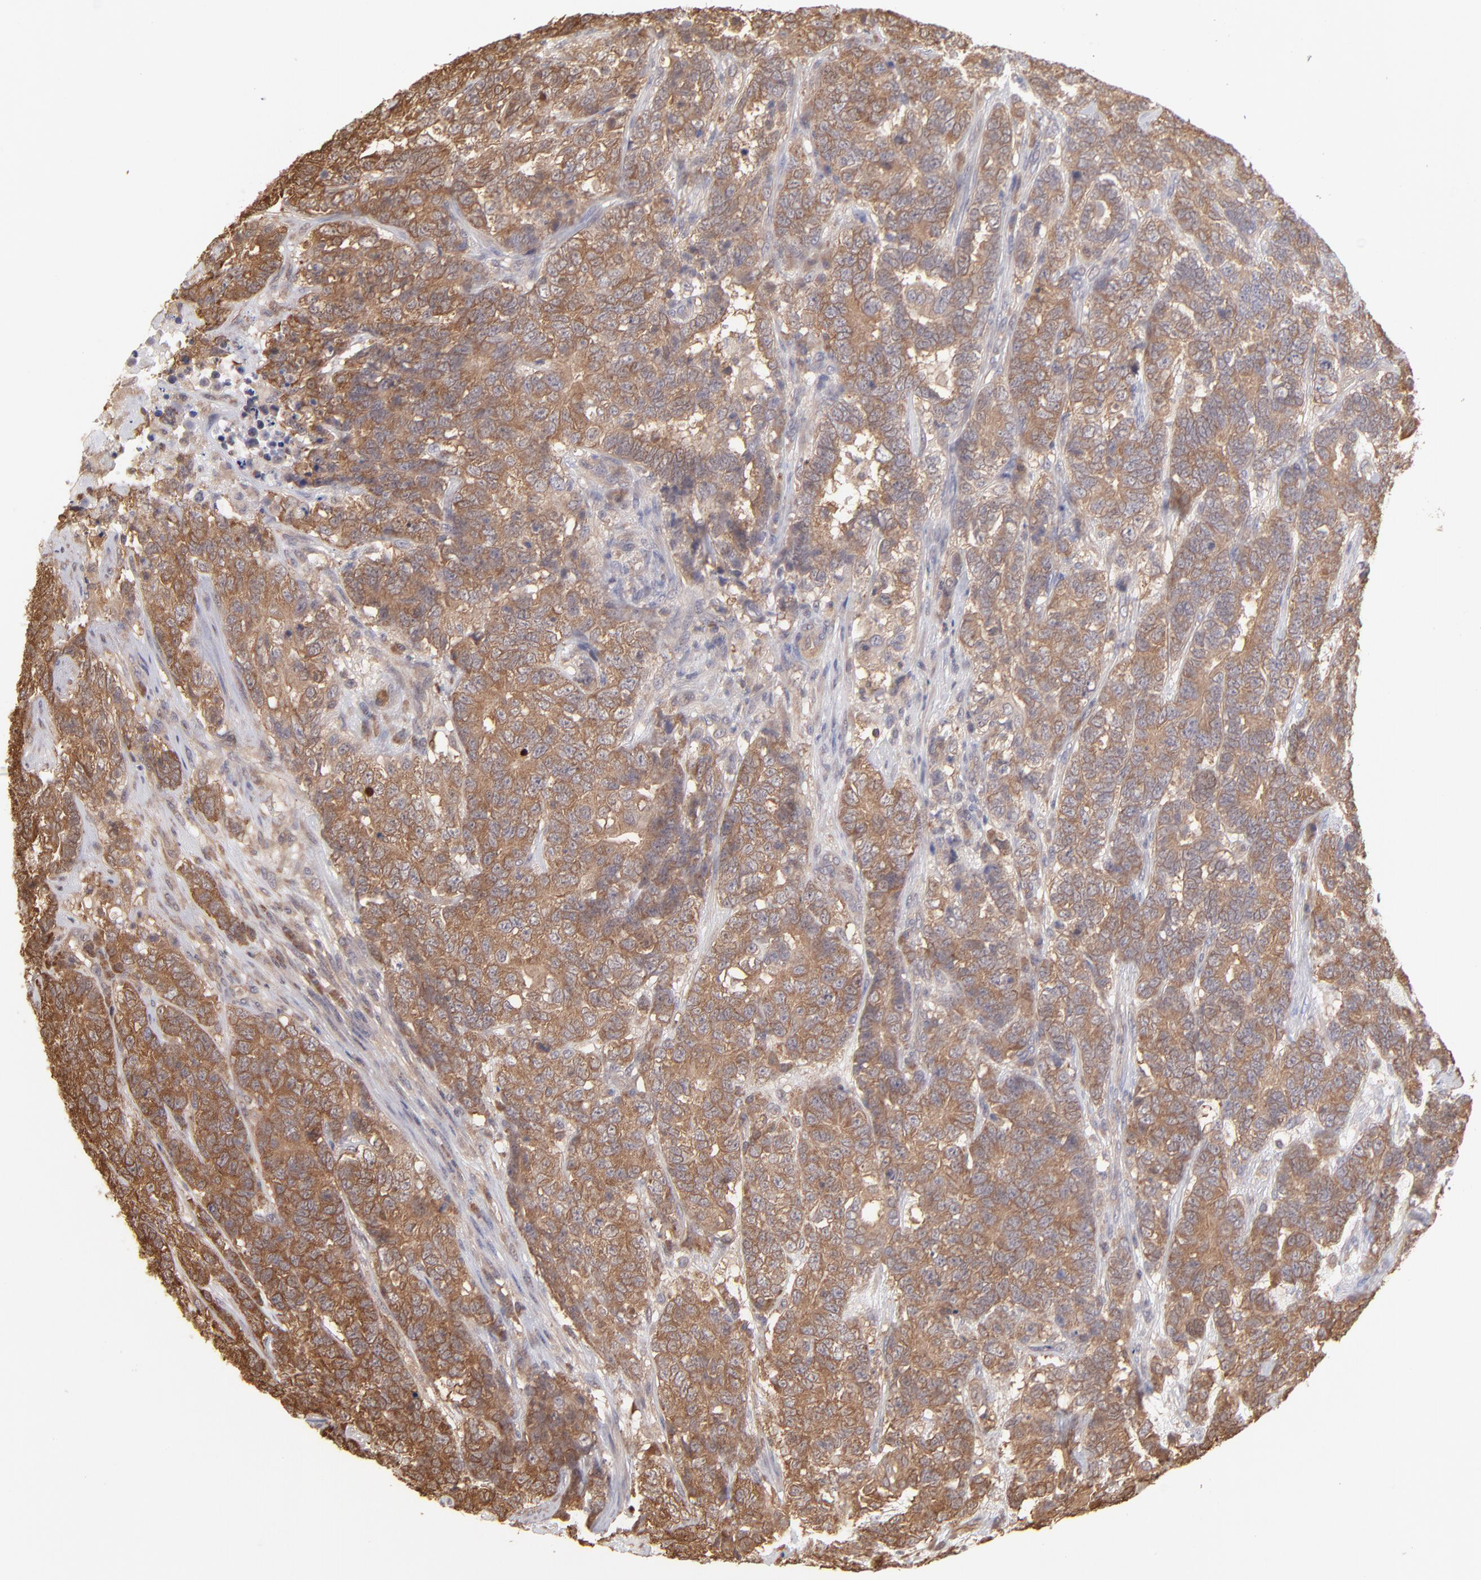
{"staining": {"intensity": "strong", "quantity": ">75%", "location": "cytoplasmic/membranous"}, "tissue": "testis cancer", "cell_type": "Tumor cells", "image_type": "cancer", "snomed": [{"axis": "morphology", "description": "Carcinoma, Embryonal, NOS"}, {"axis": "topography", "description": "Testis"}], "caption": "Protein expression analysis of testis embryonal carcinoma exhibits strong cytoplasmic/membranous expression in about >75% of tumor cells.", "gene": "MAP2K2", "patient": {"sex": "male", "age": 26}}